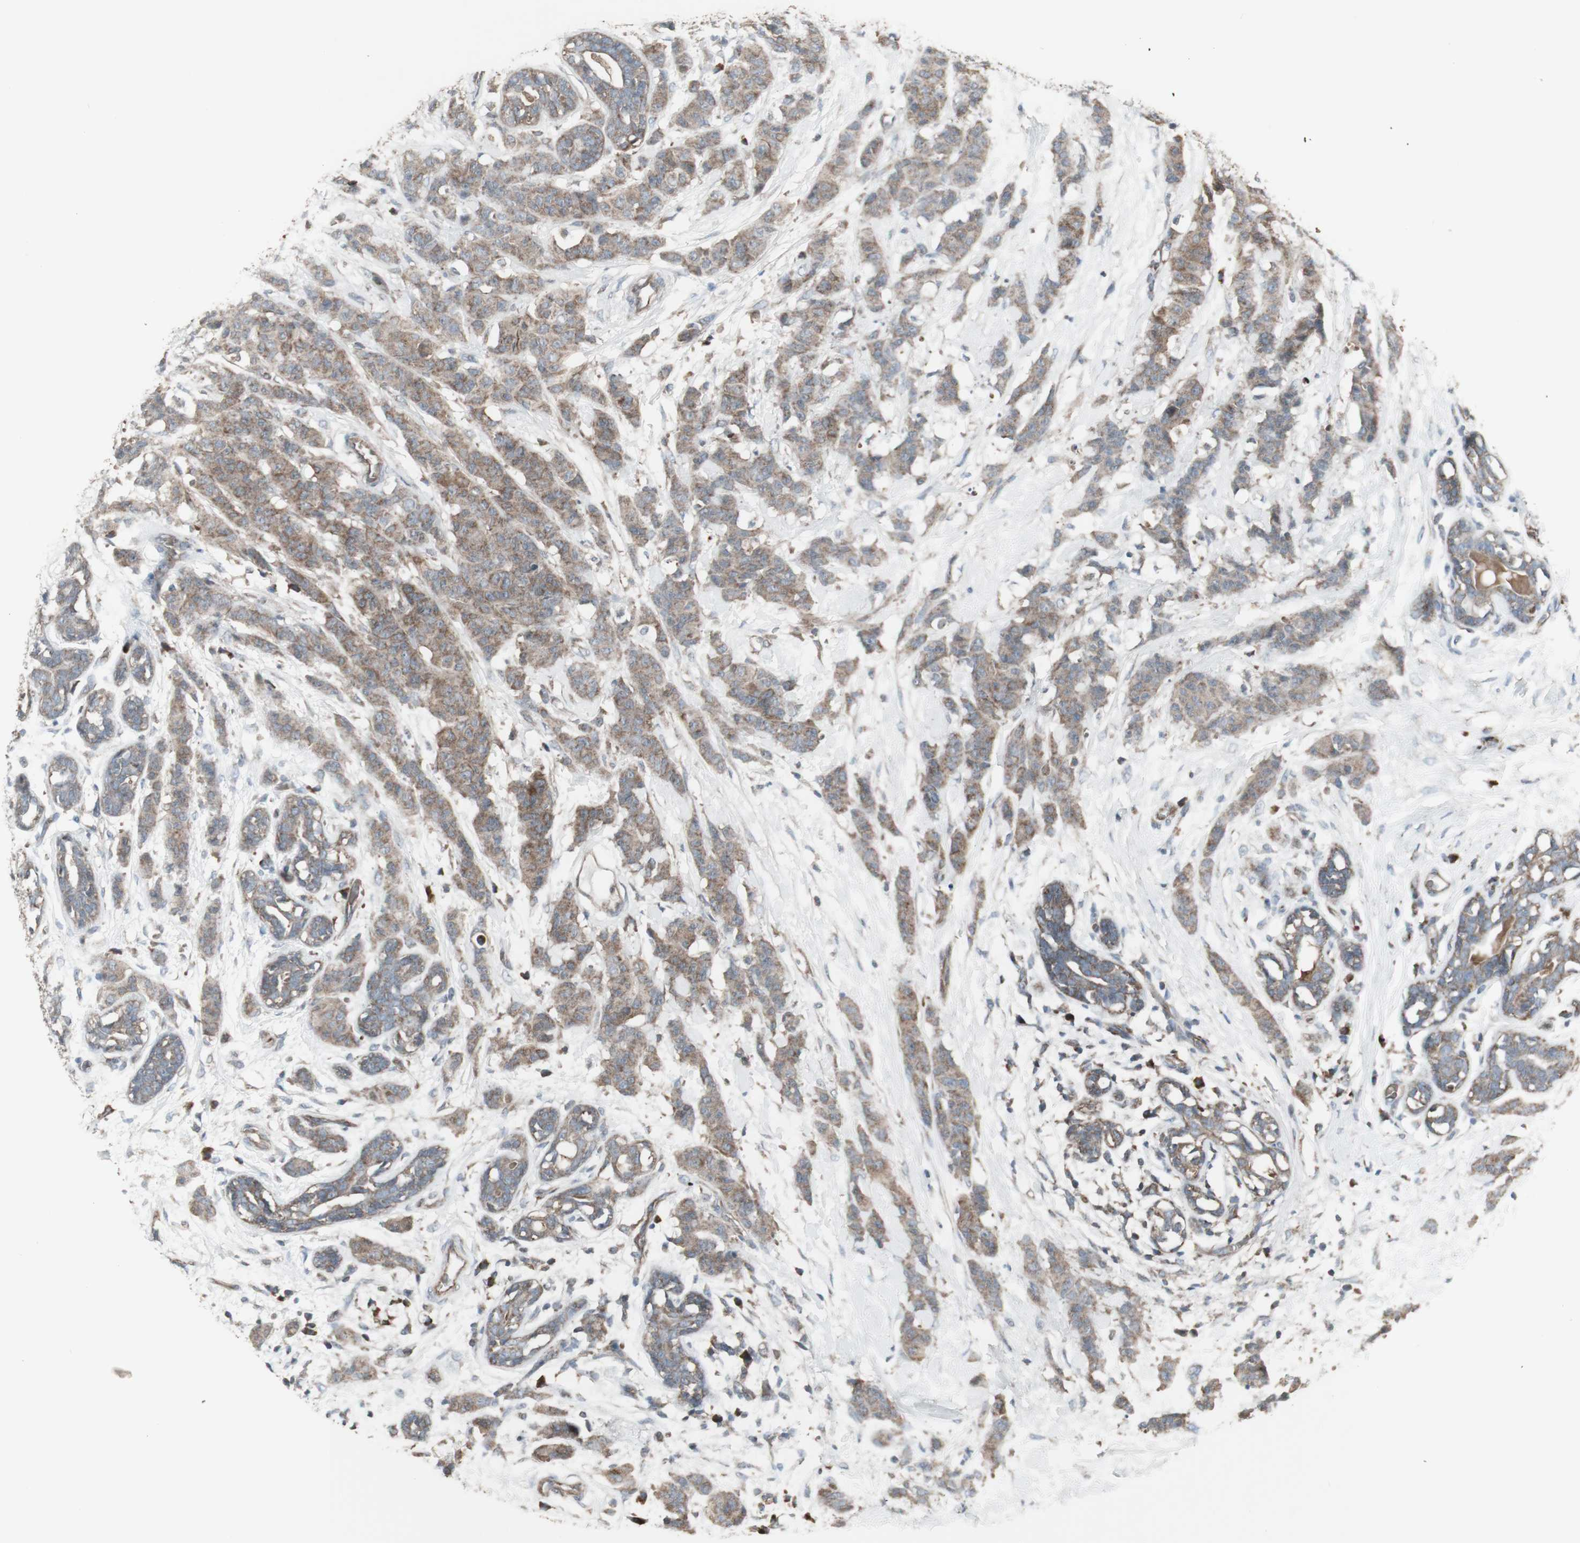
{"staining": {"intensity": "weak", "quantity": ">75%", "location": "cytoplasmic/membranous"}, "tissue": "breast cancer", "cell_type": "Tumor cells", "image_type": "cancer", "snomed": [{"axis": "morphology", "description": "Normal tissue, NOS"}, {"axis": "morphology", "description": "Duct carcinoma"}, {"axis": "topography", "description": "Breast"}], "caption": "Immunohistochemistry of intraductal carcinoma (breast) shows low levels of weak cytoplasmic/membranous expression in approximately >75% of tumor cells.", "gene": "SHC1", "patient": {"sex": "female", "age": 40}}